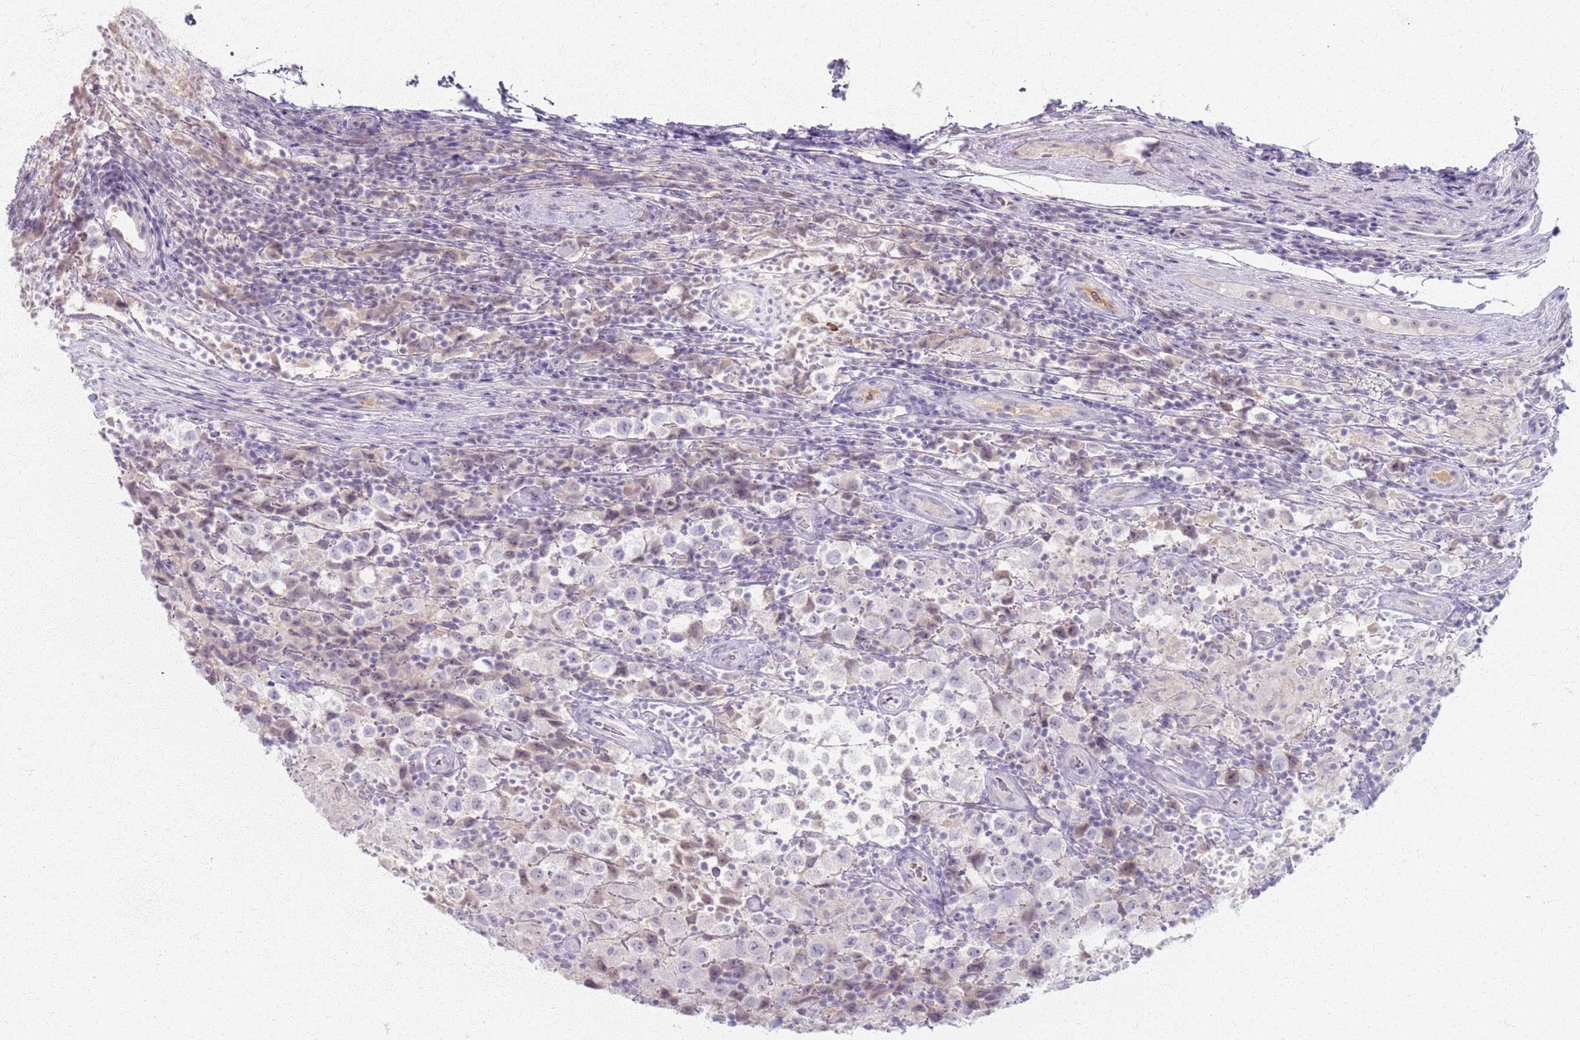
{"staining": {"intensity": "negative", "quantity": "none", "location": "none"}, "tissue": "testis cancer", "cell_type": "Tumor cells", "image_type": "cancer", "snomed": [{"axis": "morphology", "description": "Seminoma, NOS"}, {"axis": "morphology", "description": "Carcinoma, Embryonal, NOS"}, {"axis": "topography", "description": "Testis"}], "caption": "An IHC photomicrograph of testis cancer is shown. There is no staining in tumor cells of testis cancer.", "gene": "CRIPT", "patient": {"sex": "male", "age": 41}}